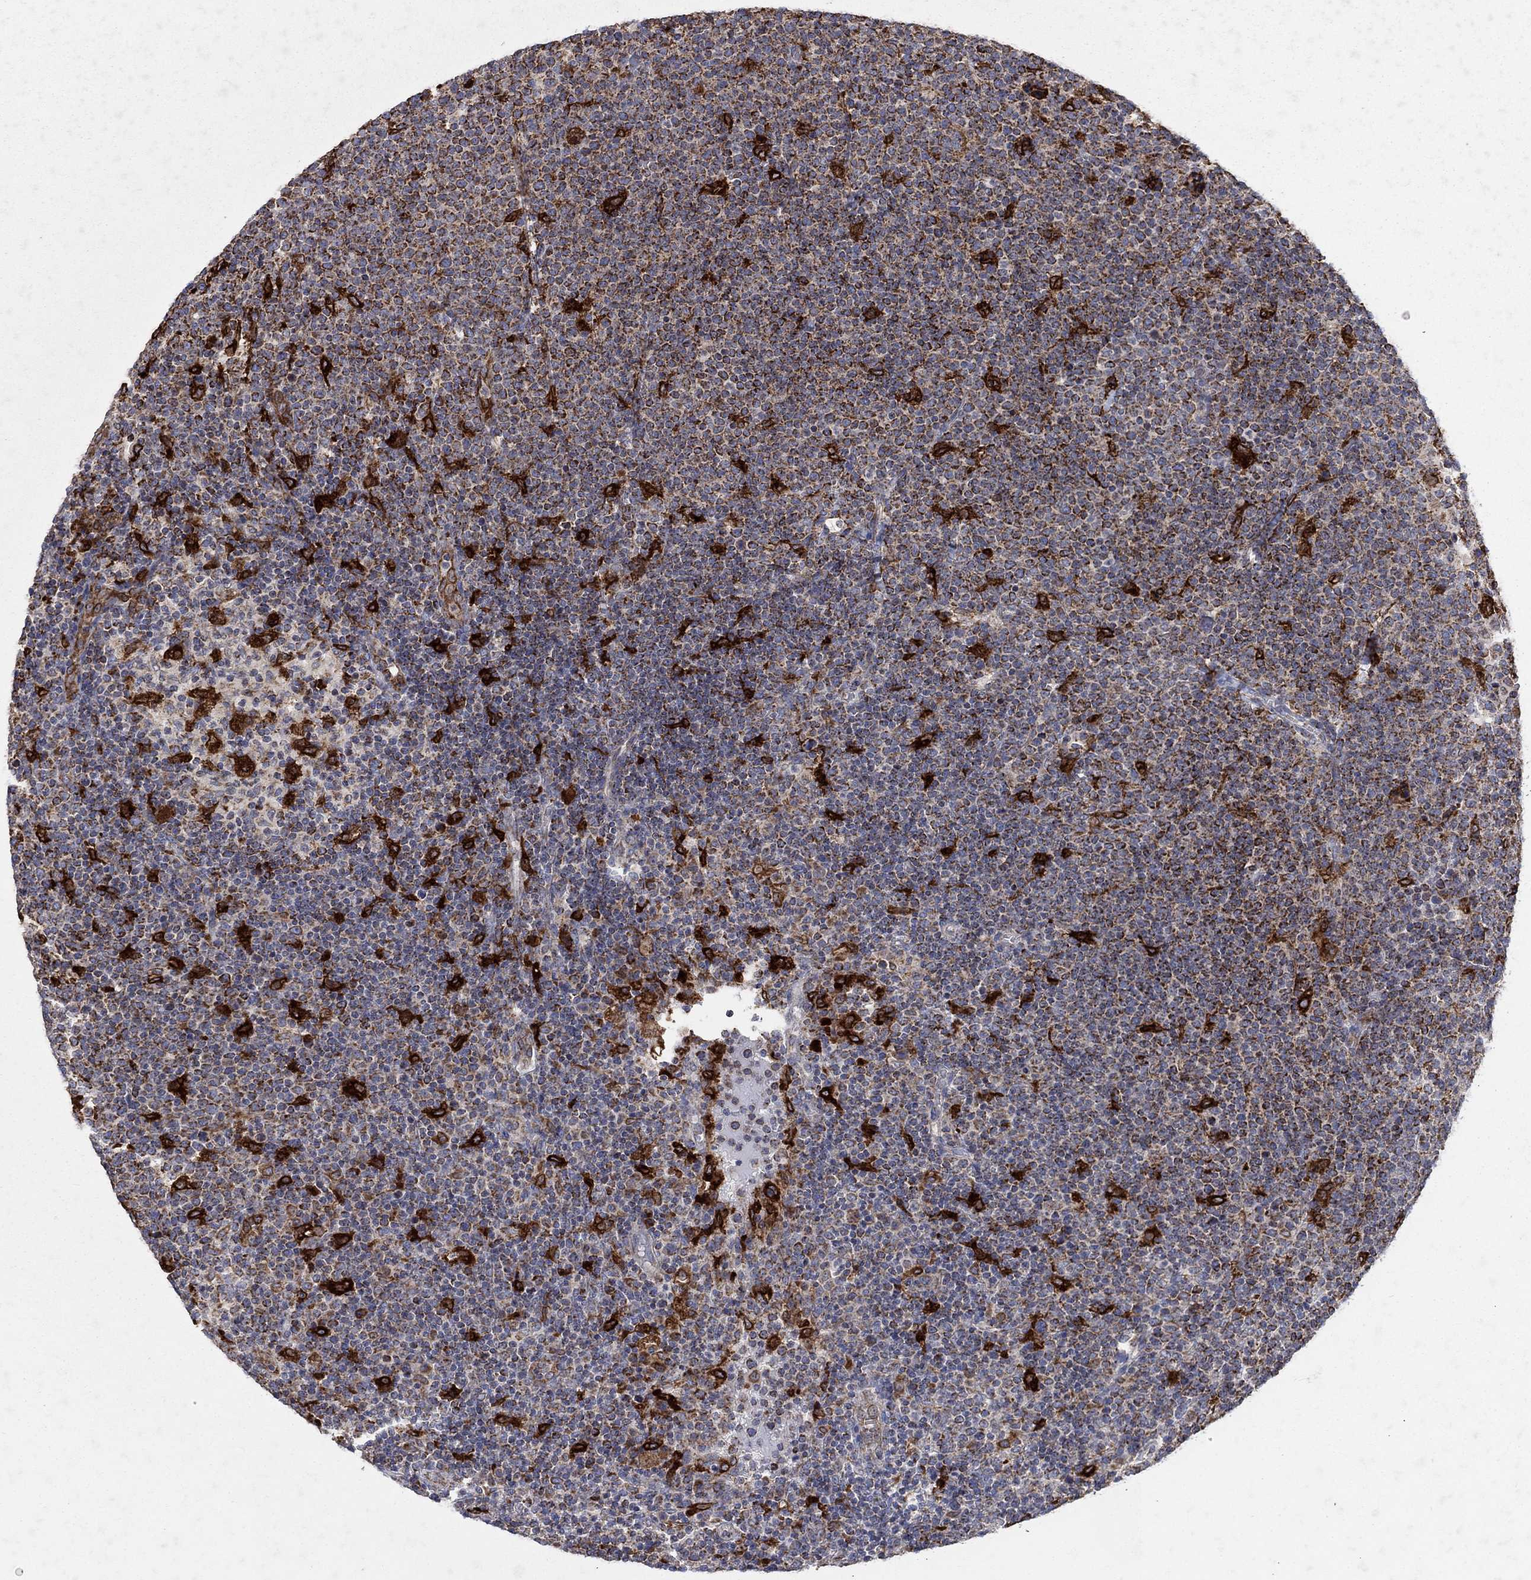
{"staining": {"intensity": "strong", "quantity": ">75%", "location": "cytoplasmic/membranous"}, "tissue": "lymphoma", "cell_type": "Tumor cells", "image_type": "cancer", "snomed": [{"axis": "morphology", "description": "Malignant lymphoma, non-Hodgkin's type, High grade"}, {"axis": "topography", "description": "Lymph node"}], "caption": "Lymphoma stained with DAB (3,3'-diaminobenzidine) immunohistochemistry (IHC) demonstrates high levels of strong cytoplasmic/membranous staining in approximately >75% of tumor cells.", "gene": "NCEH1", "patient": {"sex": "male", "age": 61}}